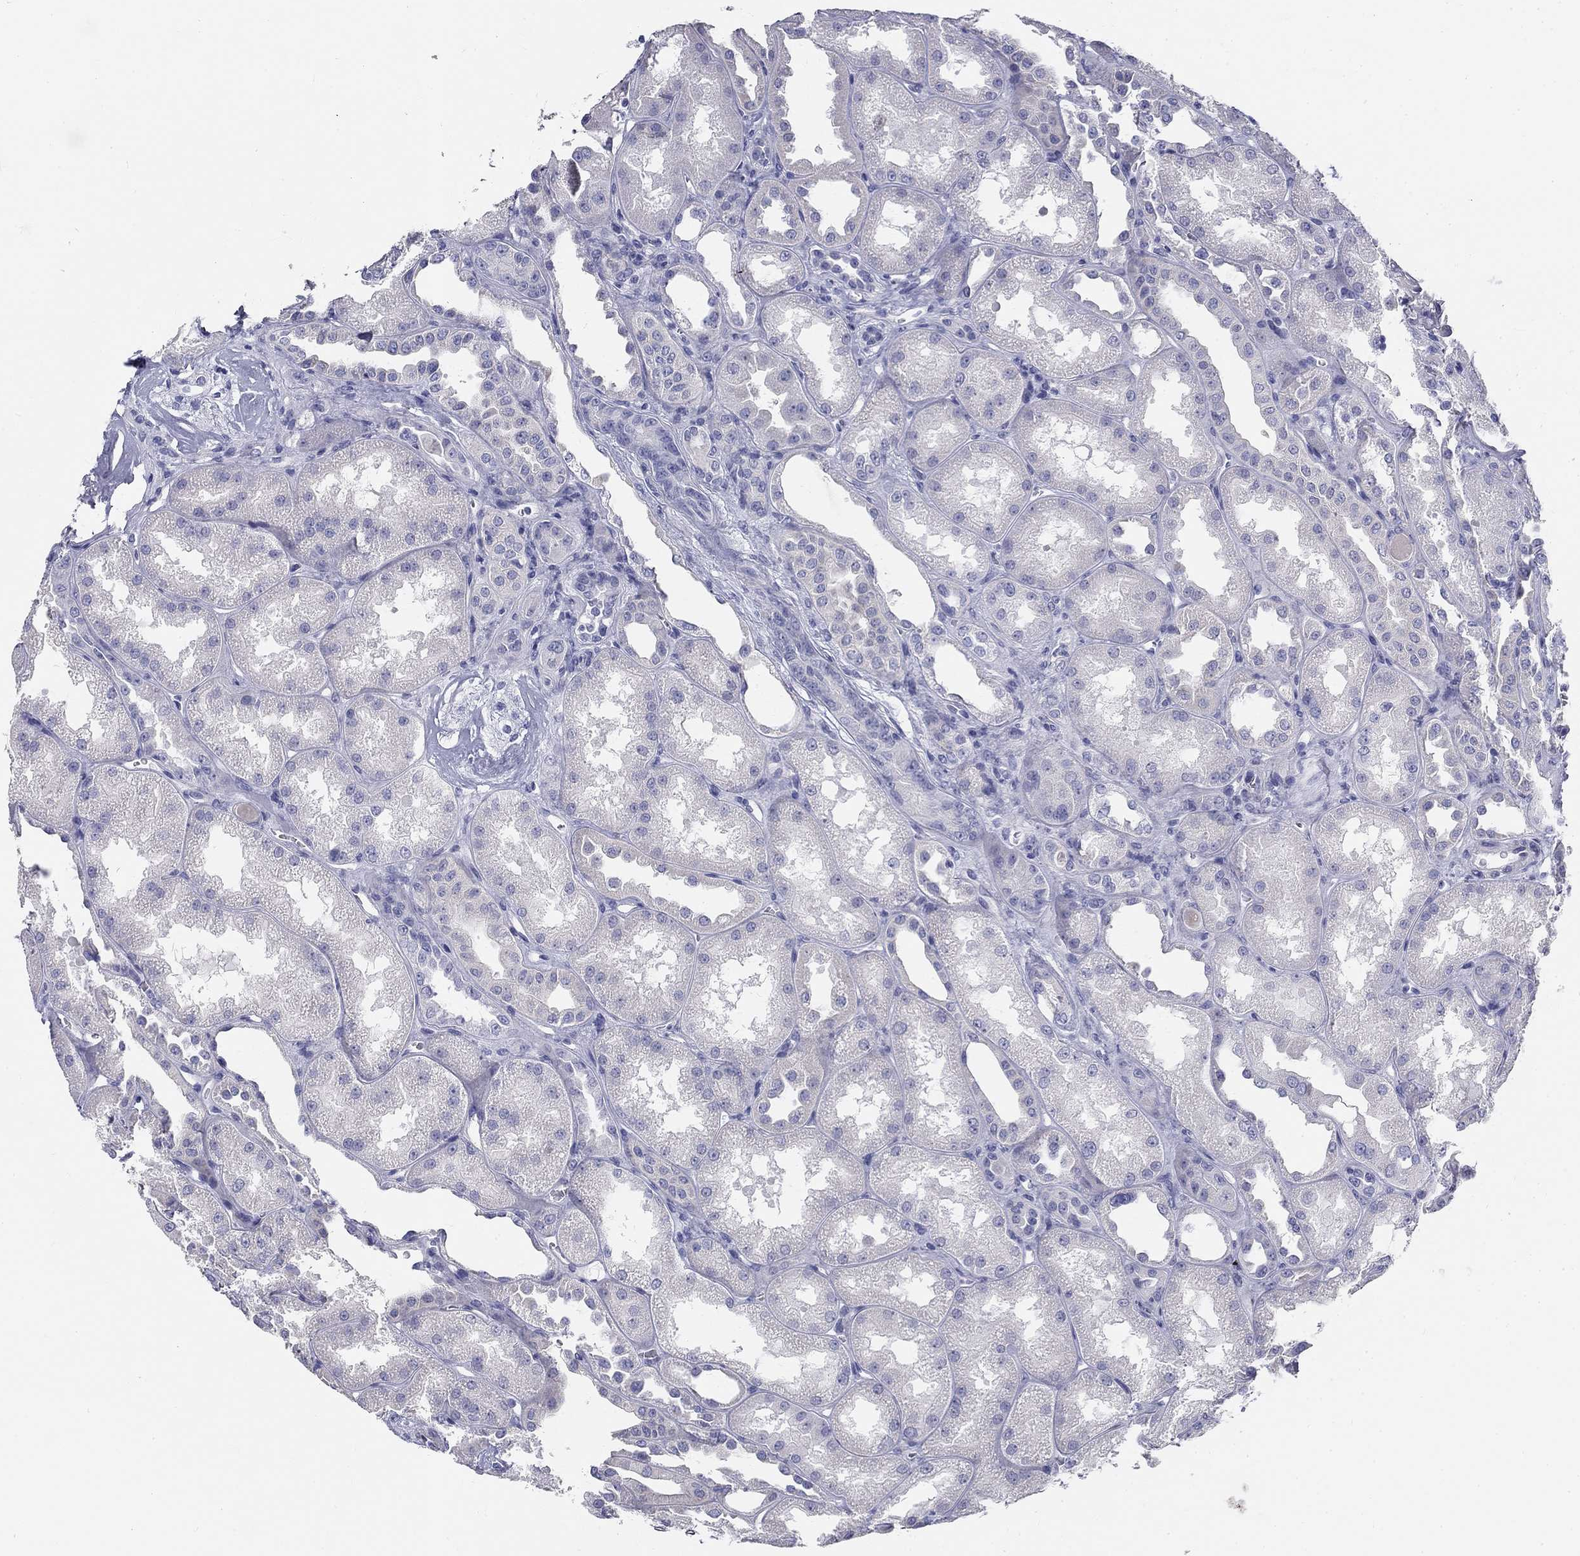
{"staining": {"intensity": "negative", "quantity": "none", "location": "none"}, "tissue": "kidney", "cell_type": "Cells in glomeruli", "image_type": "normal", "snomed": [{"axis": "morphology", "description": "Normal tissue, NOS"}, {"axis": "topography", "description": "Kidney"}], "caption": "High power microscopy histopathology image of an immunohistochemistry (IHC) image of benign kidney, revealing no significant expression in cells in glomeruli.", "gene": "GALNTL5", "patient": {"sex": "male", "age": 61}}